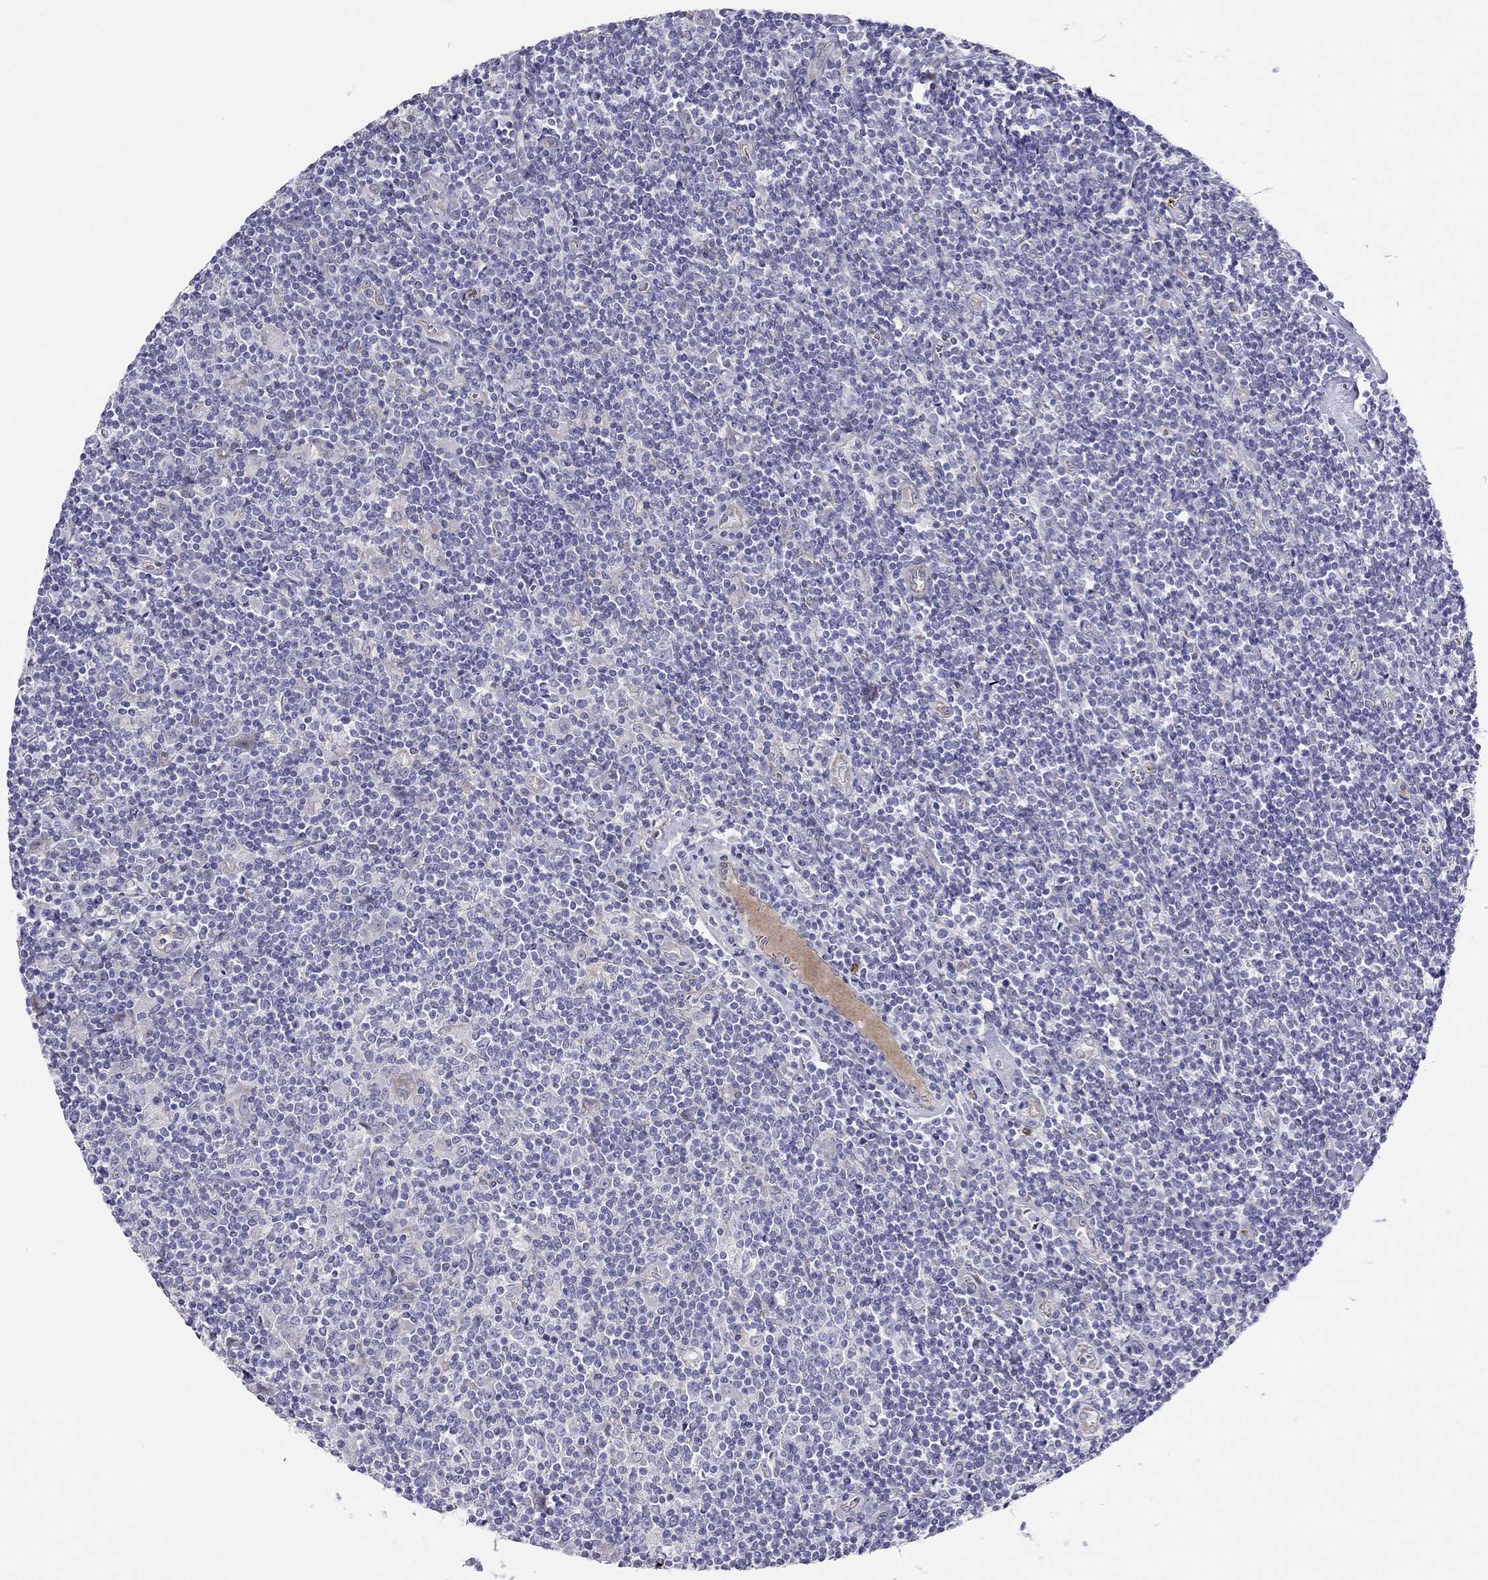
{"staining": {"intensity": "negative", "quantity": "none", "location": "none"}, "tissue": "lymphoma", "cell_type": "Tumor cells", "image_type": "cancer", "snomed": [{"axis": "morphology", "description": "Hodgkin's disease, NOS"}, {"axis": "topography", "description": "Lymph node"}], "caption": "IHC micrograph of neoplastic tissue: lymphoma stained with DAB exhibits no significant protein positivity in tumor cells. The staining was performed using DAB (3,3'-diaminobenzidine) to visualize the protein expression in brown, while the nuclei were stained in blue with hematoxylin (Magnification: 20x).", "gene": "SPINT4", "patient": {"sex": "male", "age": 40}}